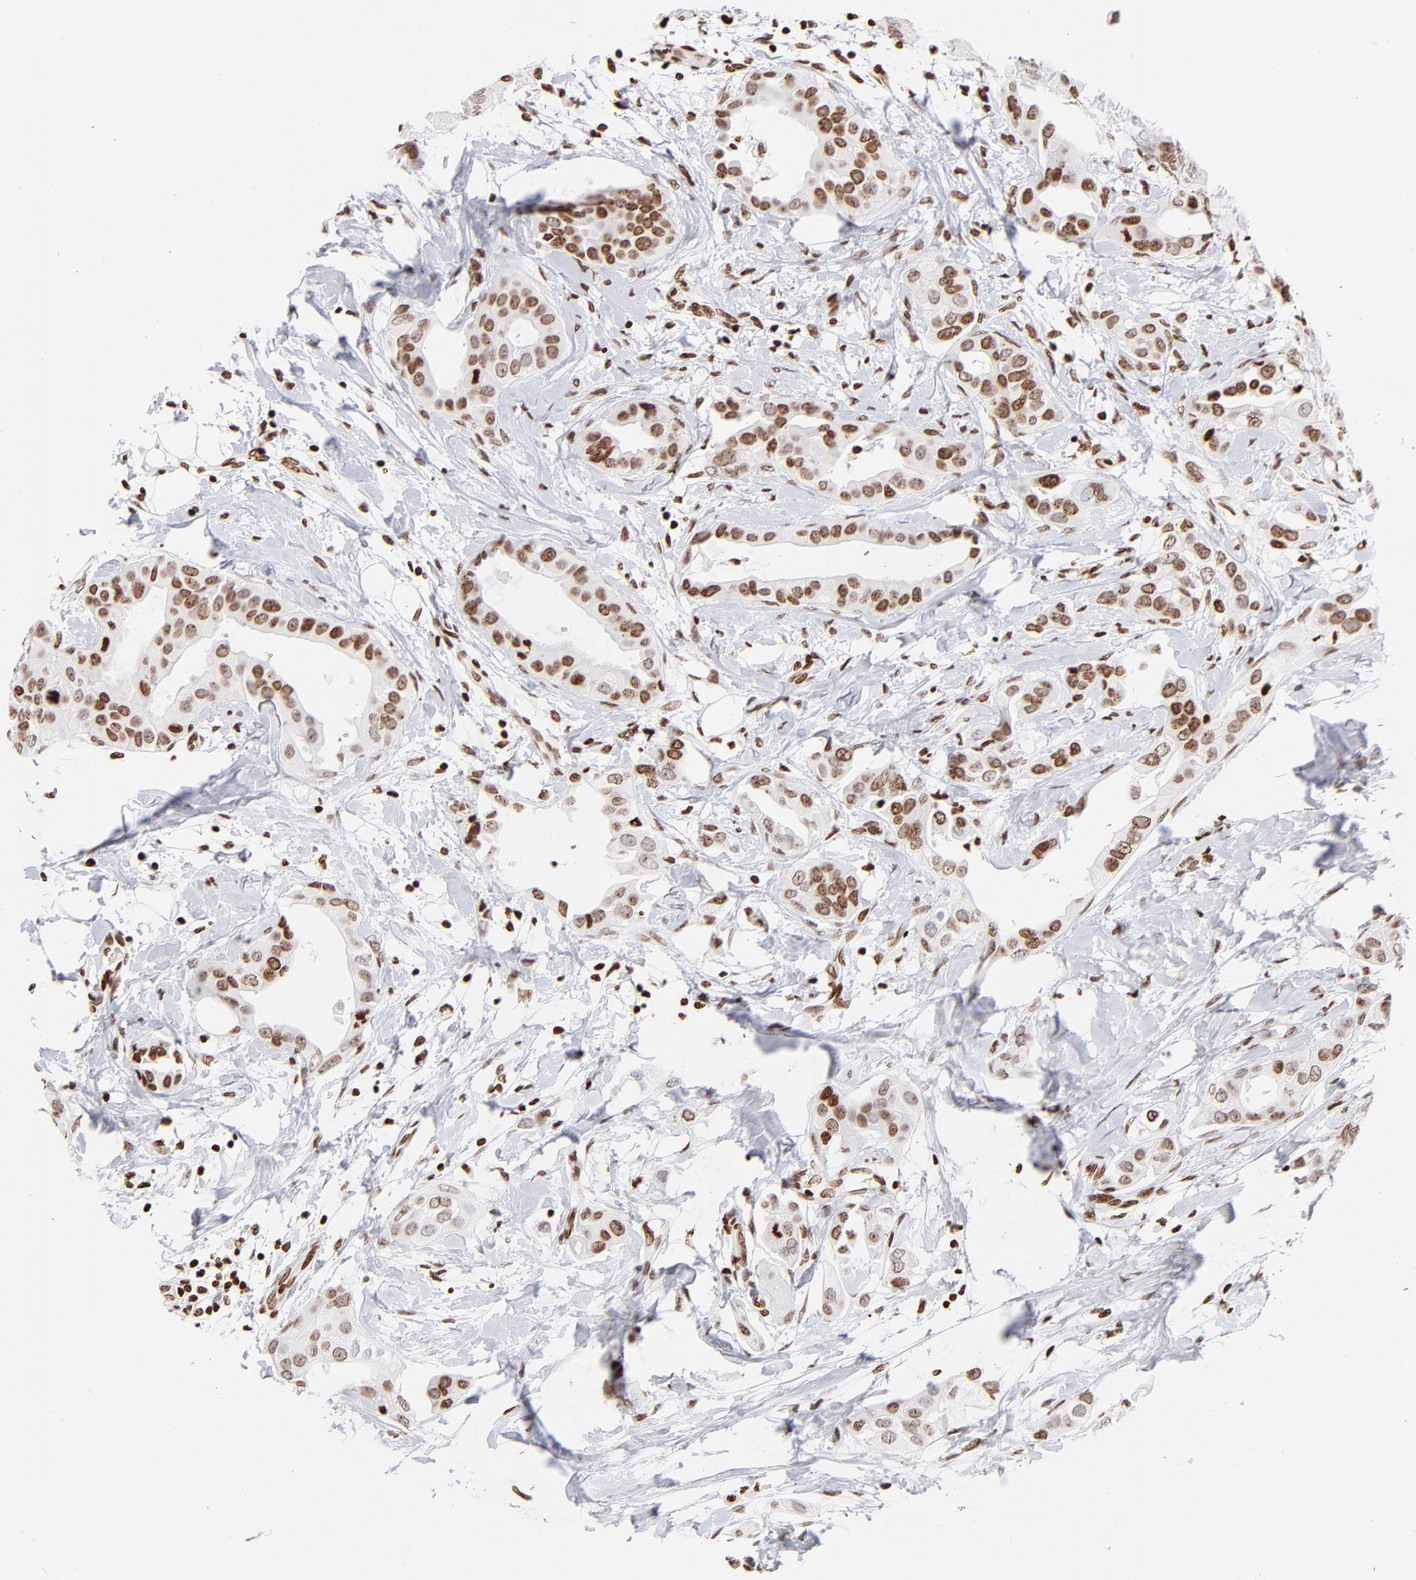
{"staining": {"intensity": "moderate", "quantity": ">75%", "location": "nuclear"}, "tissue": "breast cancer", "cell_type": "Tumor cells", "image_type": "cancer", "snomed": [{"axis": "morphology", "description": "Duct carcinoma"}, {"axis": "topography", "description": "Breast"}], "caption": "The micrograph exhibits staining of breast cancer (invasive ductal carcinoma), revealing moderate nuclear protein expression (brown color) within tumor cells.", "gene": "RTL4", "patient": {"sex": "female", "age": 40}}